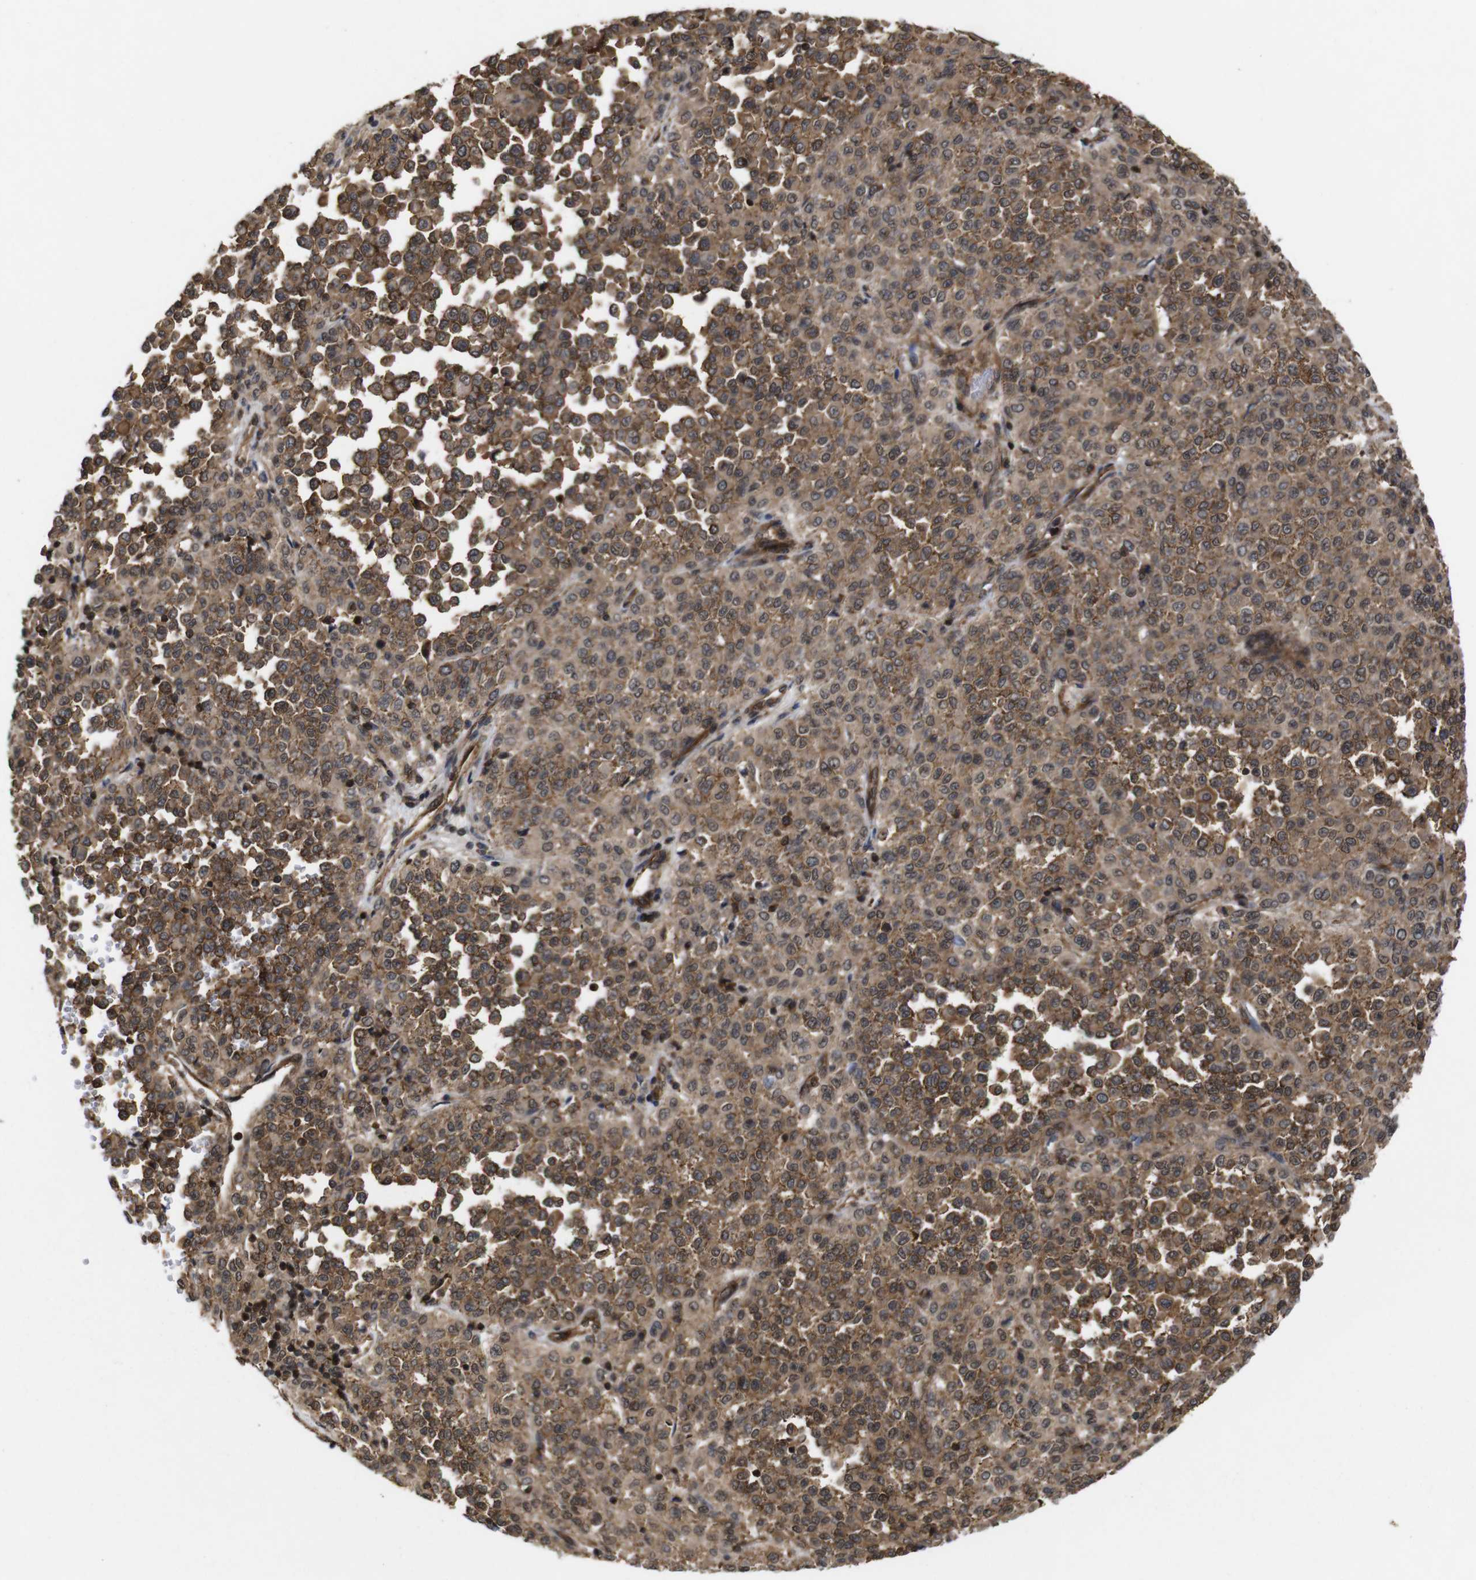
{"staining": {"intensity": "moderate", "quantity": ">75%", "location": "cytoplasmic/membranous"}, "tissue": "melanoma", "cell_type": "Tumor cells", "image_type": "cancer", "snomed": [{"axis": "morphology", "description": "Malignant melanoma, Metastatic site"}, {"axis": "topography", "description": "Pancreas"}], "caption": "A photomicrograph showing moderate cytoplasmic/membranous staining in approximately >75% of tumor cells in malignant melanoma (metastatic site), as visualized by brown immunohistochemical staining.", "gene": "NANOS1", "patient": {"sex": "female", "age": 30}}